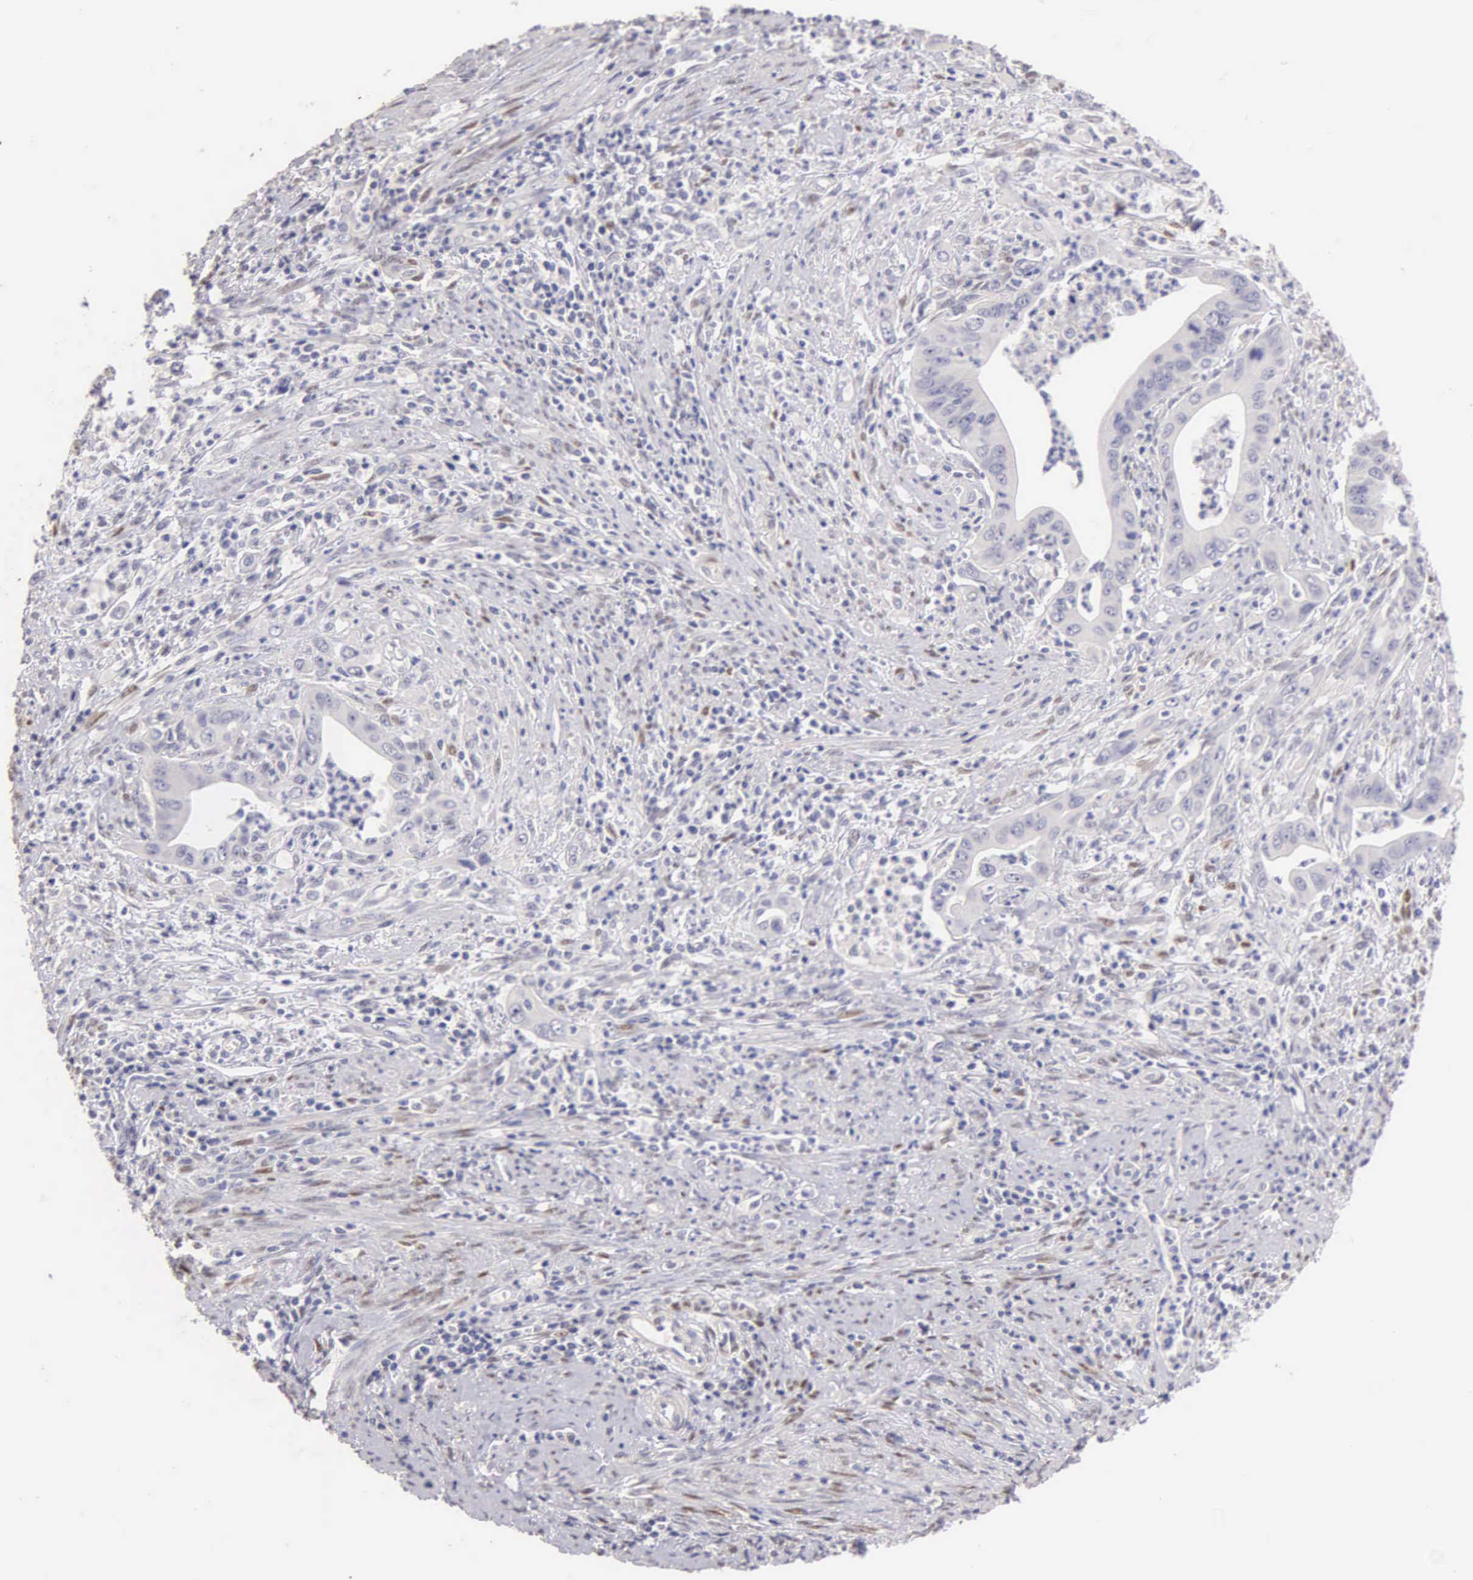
{"staining": {"intensity": "negative", "quantity": "none", "location": "none"}, "tissue": "cervical cancer", "cell_type": "Tumor cells", "image_type": "cancer", "snomed": [{"axis": "morphology", "description": "Normal tissue, NOS"}, {"axis": "morphology", "description": "Adenocarcinoma, NOS"}, {"axis": "topography", "description": "Cervix"}], "caption": "Cervical adenocarcinoma was stained to show a protein in brown. There is no significant positivity in tumor cells.", "gene": "ESR1", "patient": {"sex": "female", "age": 34}}